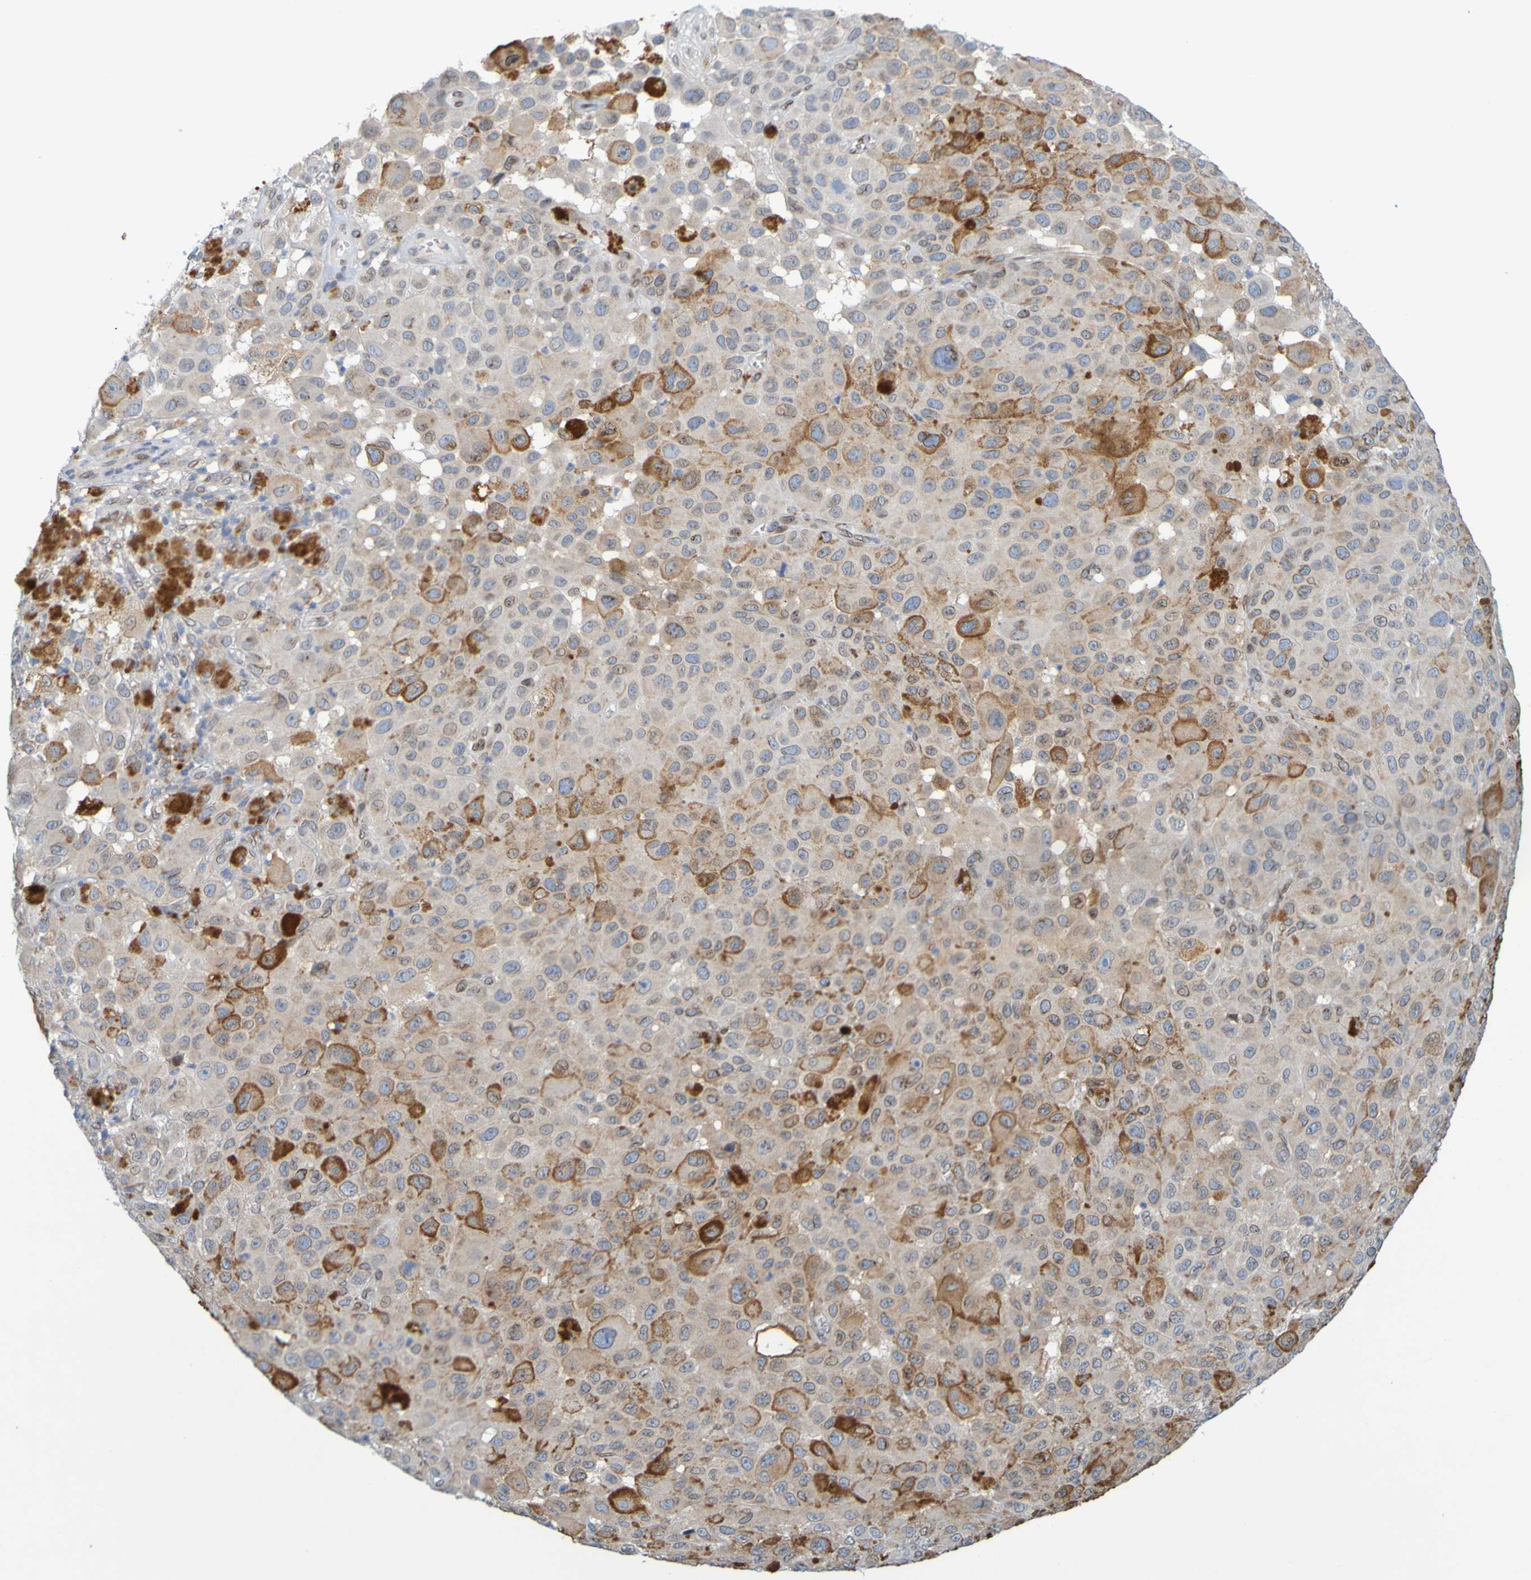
{"staining": {"intensity": "weak", "quantity": "<25%", "location": "cytoplasmic/membranous"}, "tissue": "melanoma", "cell_type": "Tumor cells", "image_type": "cancer", "snomed": [{"axis": "morphology", "description": "Malignant melanoma, NOS"}, {"axis": "topography", "description": "Skin"}], "caption": "Tumor cells show no significant staining in malignant melanoma.", "gene": "MAG", "patient": {"sex": "male", "age": 96}}